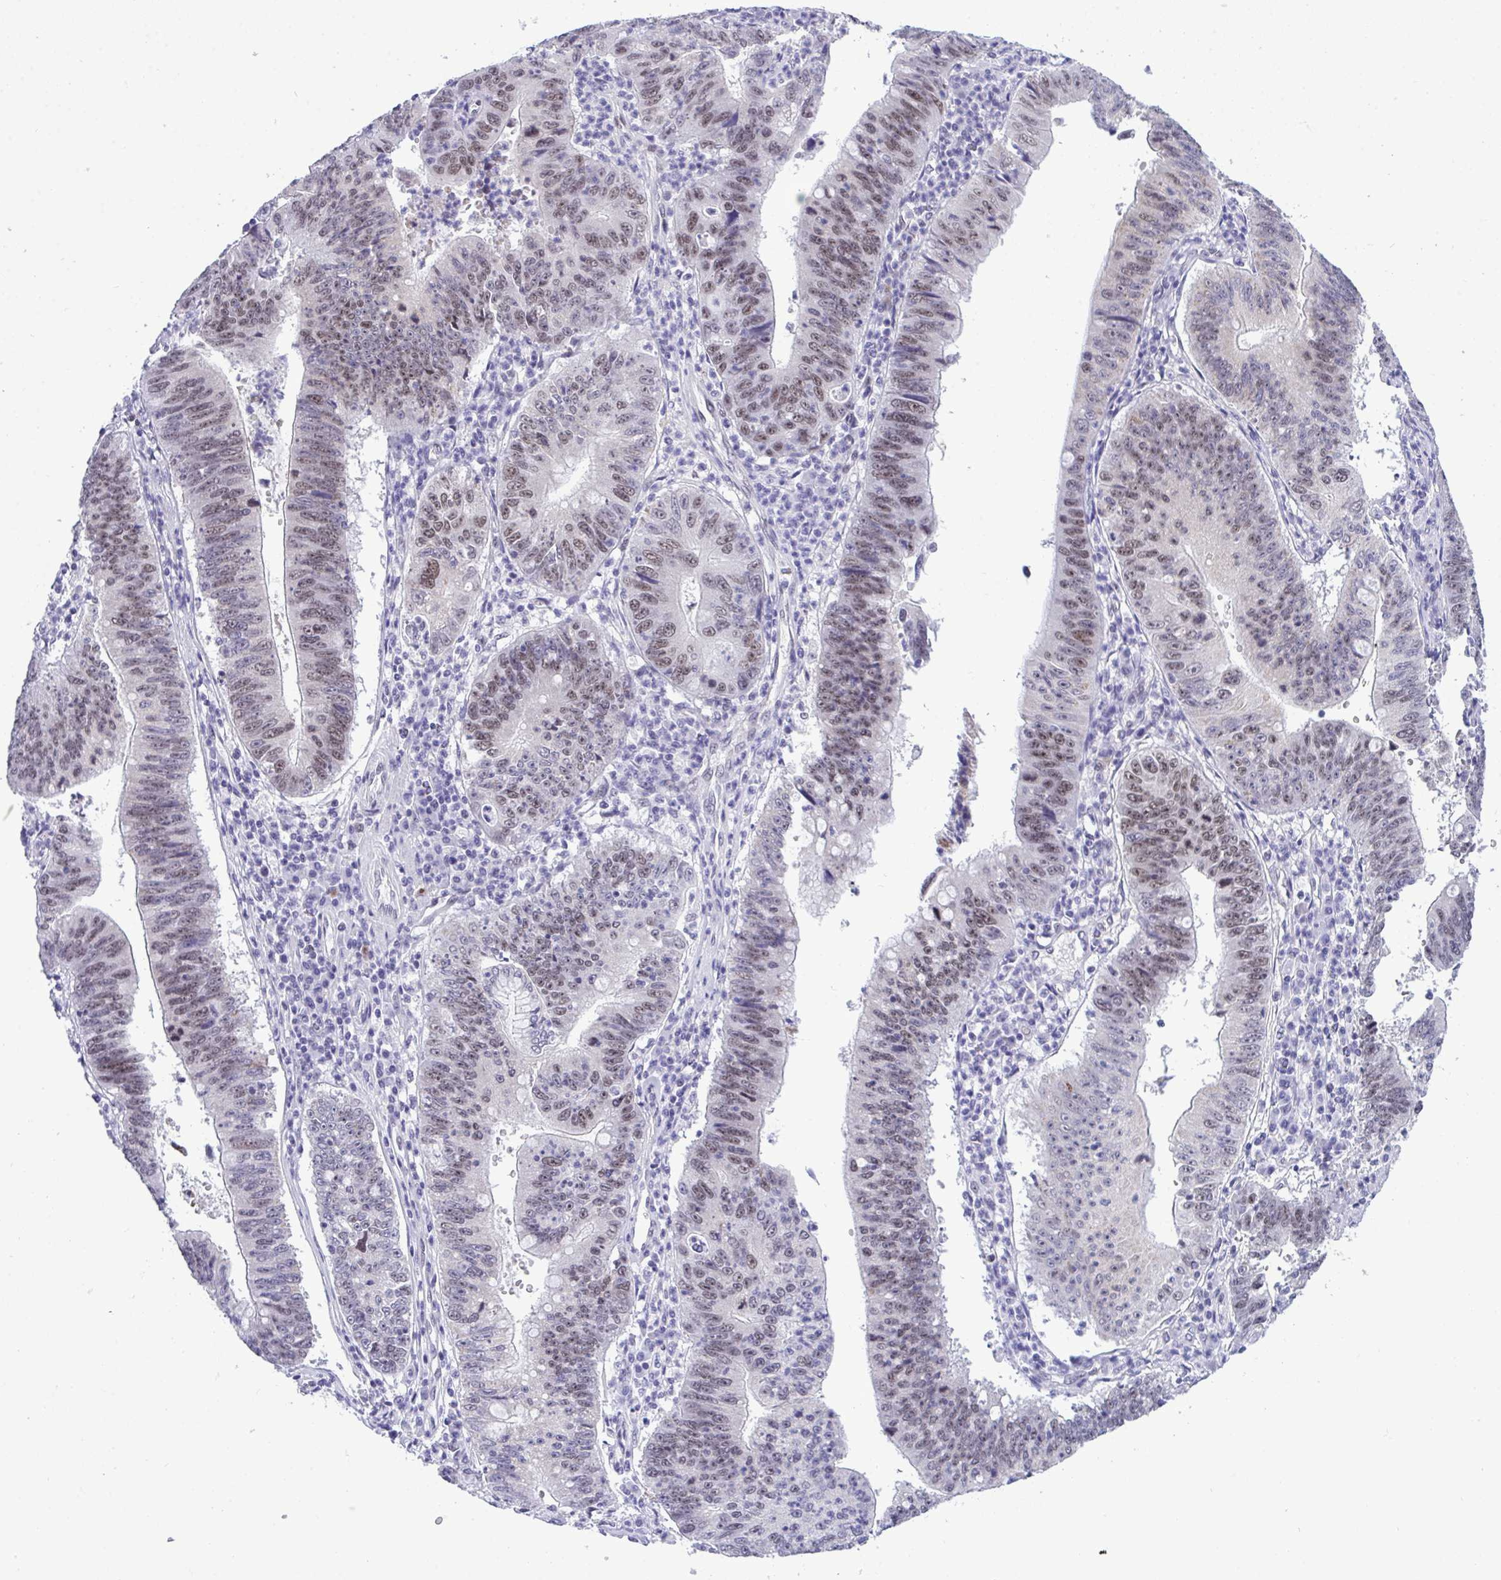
{"staining": {"intensity": "moderate", "quantity": "25%-75%", "location": "nuclear"}, "tissue": "stomach cancer", "cell_type": "Tumor cells", "image_type": "cancer", "snomed": [{"axis": "morphology", "description": "Adenocarcinoma, NOS"}, {"axis": "topography", "description": "Stomach"}], "caption": "Immunohistochemistry (IHC) image of neoplastic tissue: human stomach adenocarcinoma stained using IHC shows medium levels of moderate protein expression localized specifically in the nuclear of tumor cells, appearing as a nuclear brown color.", "gene": "TEAD4", "patient": {"sex": "male", "age": 59}}